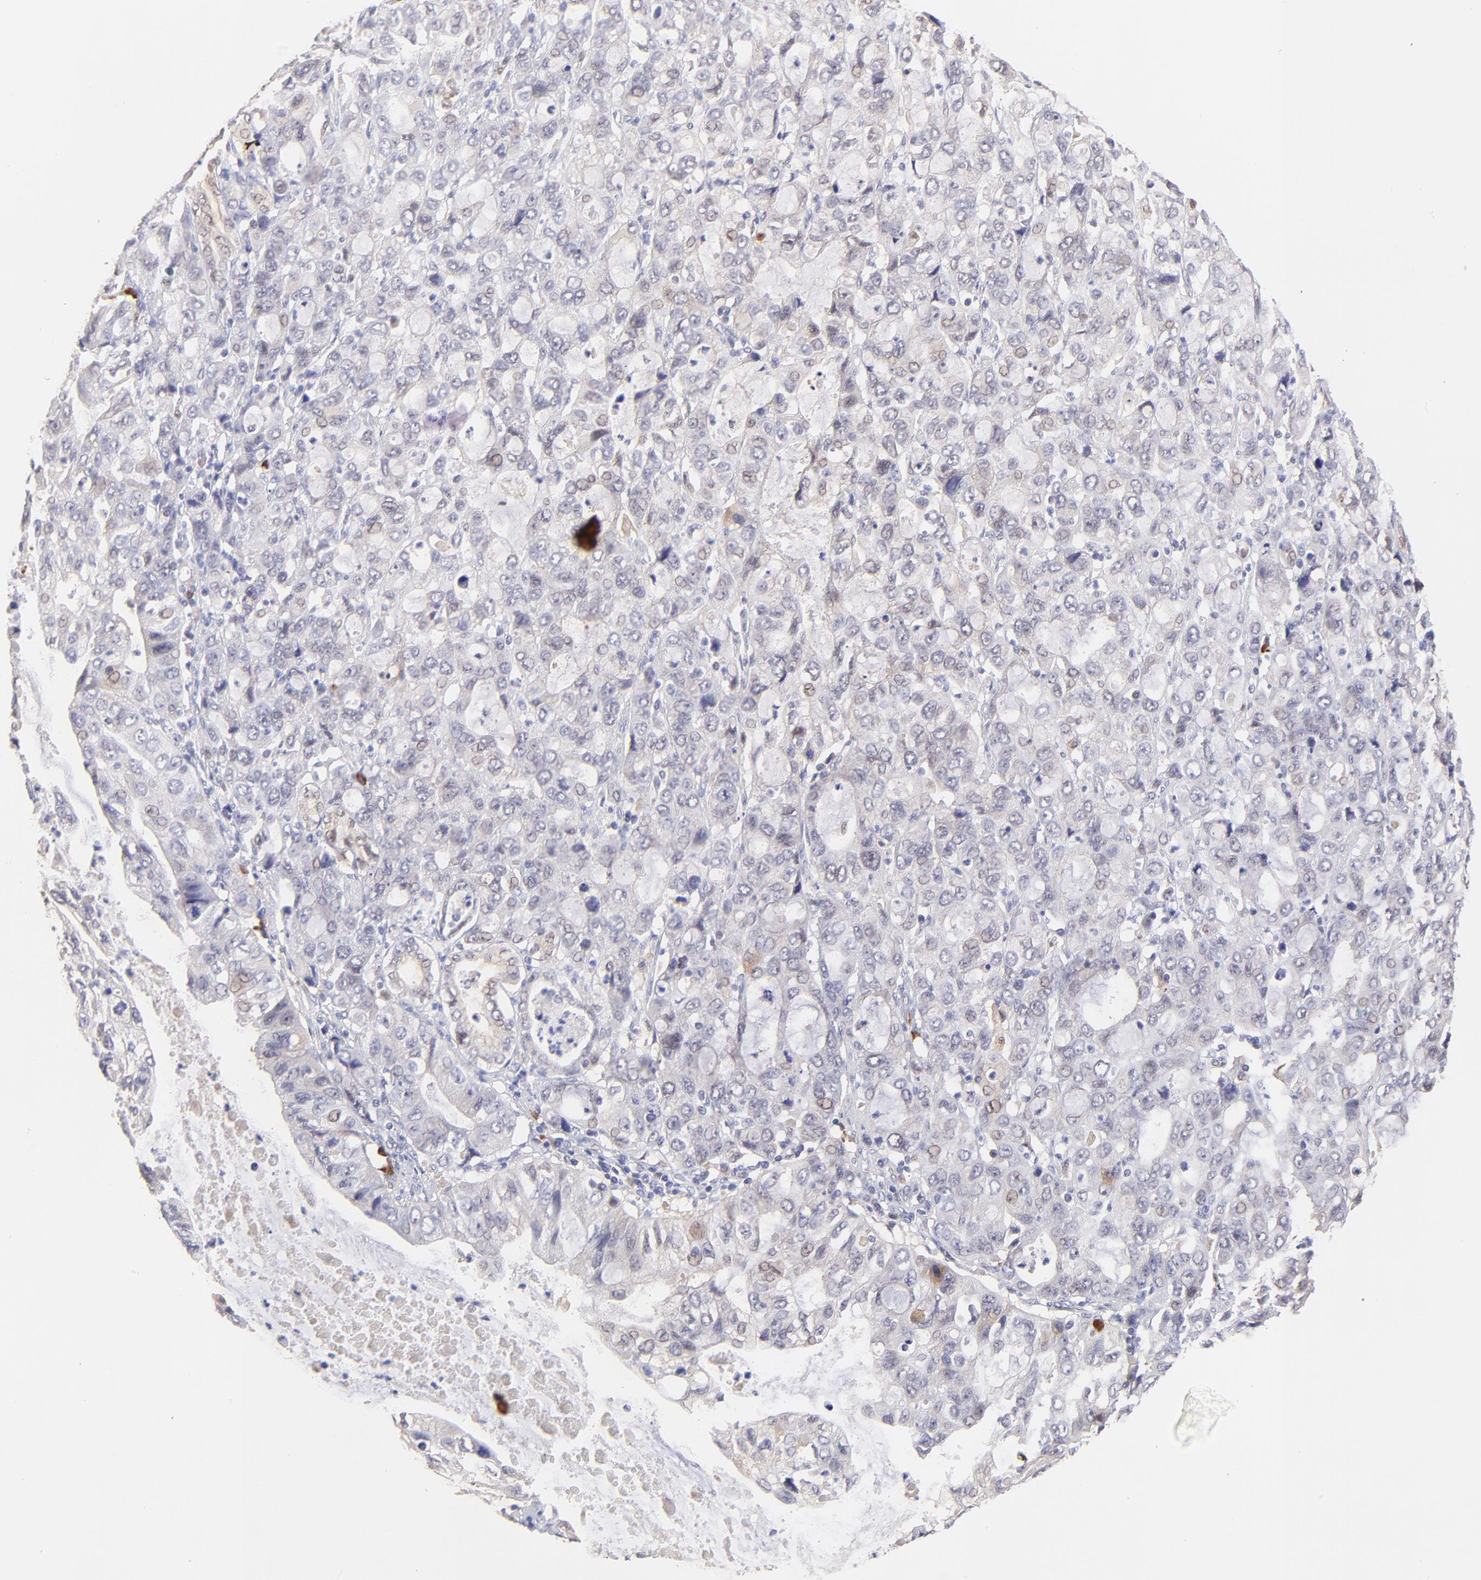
{"staining": {"intensity": "negative", "quantity": "none", "location": "none"}, "tissue": "stomach cancer", "cell_type": "Tumor cells", "image_type": "cancer", "snomed": [{"axis": "morphology", "description": "Adenocarcinoma, NOS"}, {"axis": "topography", "description": "Stomach, upper"}], "caption": "This is an immunohistochemistry image of adenocarcinoma (stomach). There is no expression in tumor cells.", "gene": "HYAL1", "patient": {"sex": "female", "age": 52}}